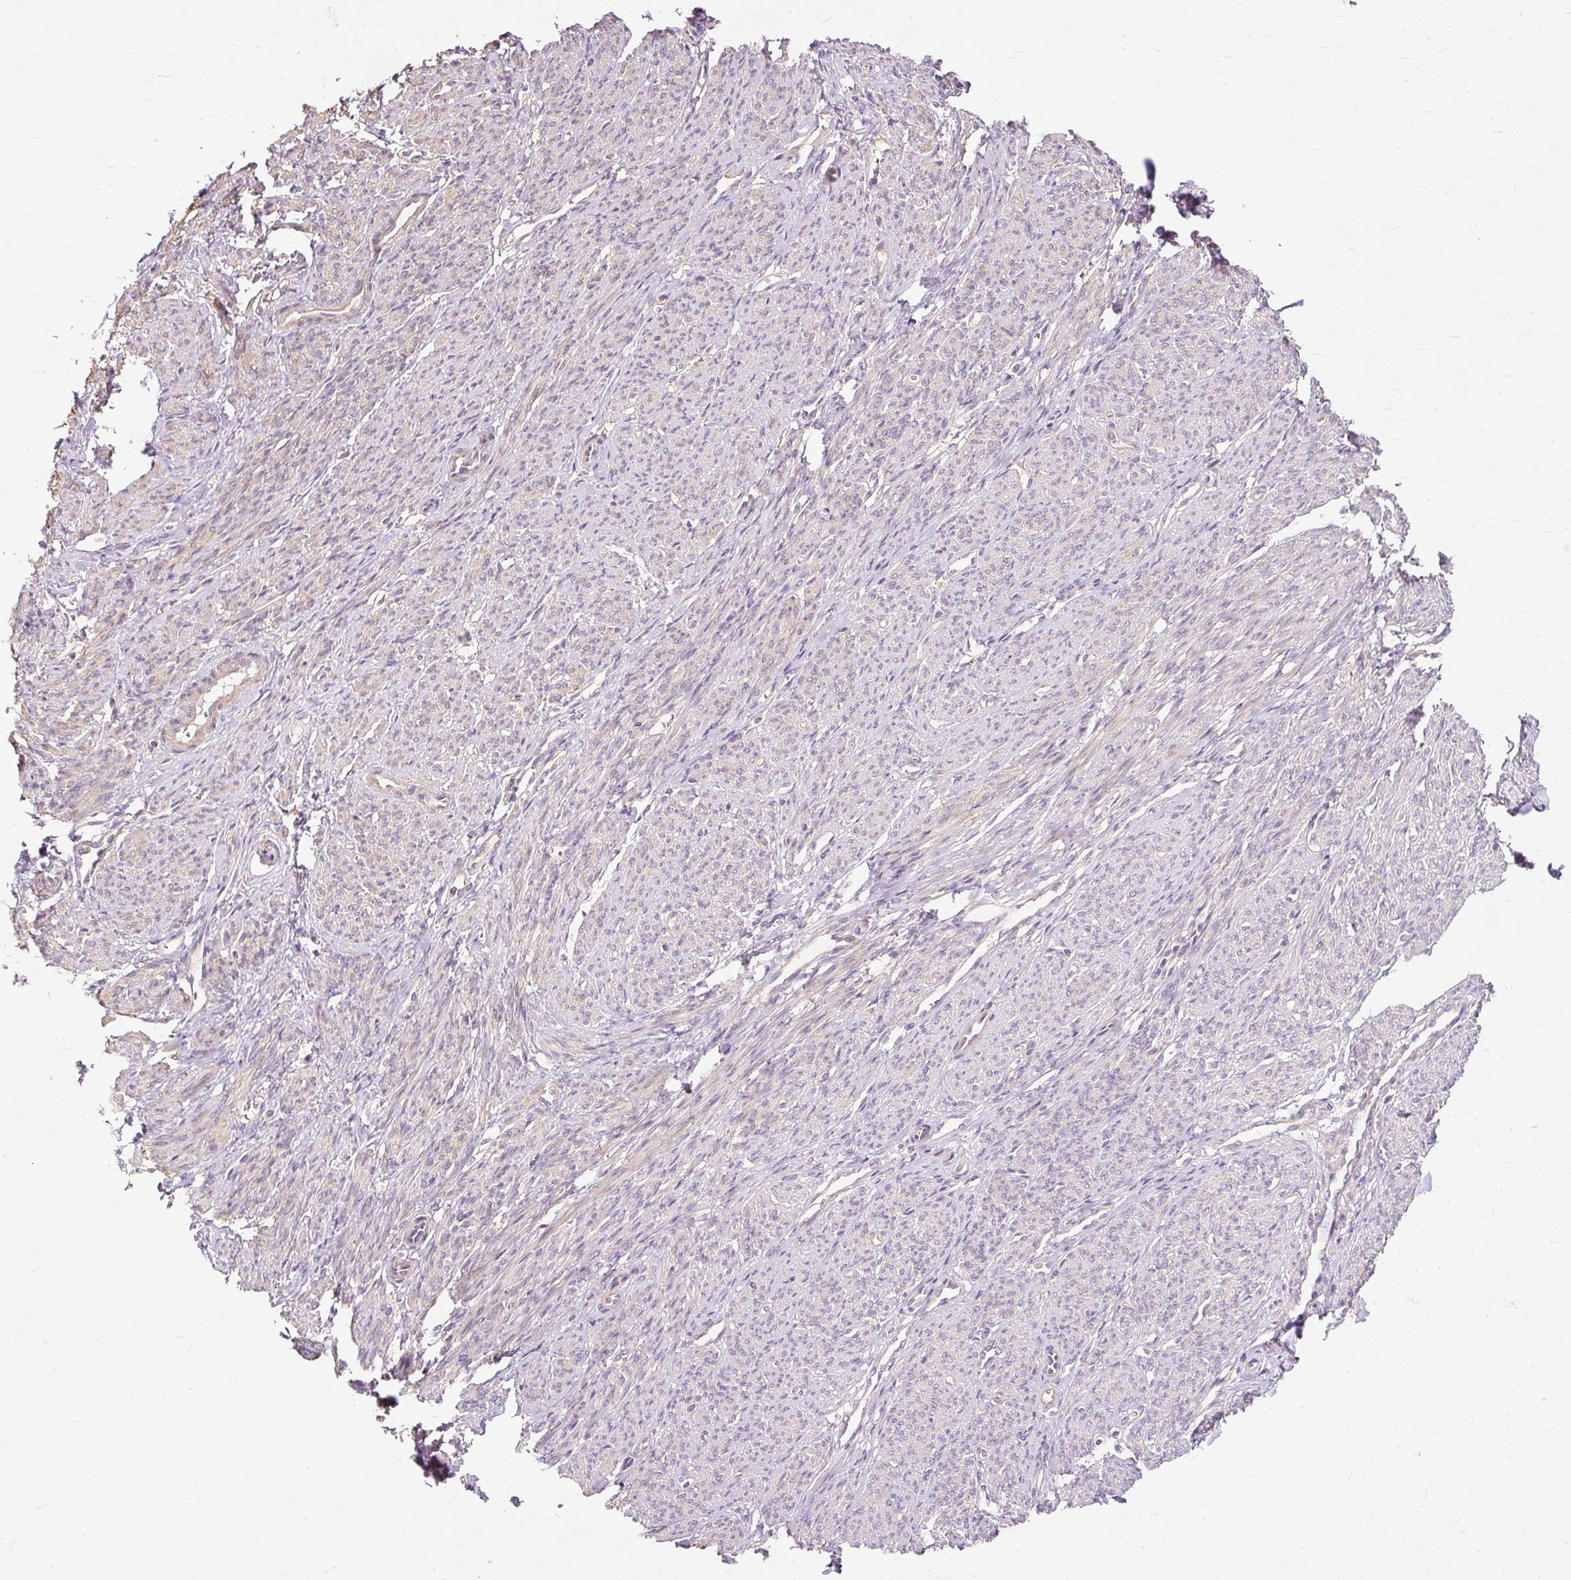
{"staining": {"intensity": "weak", "quantity": "25%-75%", "location": "cytoplasmic/membranous"}, "tissue": "smooth muscle", "cell_type": "Smooth muscle cells", "image_type": "normal", "snomed": [{"axis": "morphology", "description": "Normal tissue, NOS"}, {"axis": "topography", "description": "Smooth muscle"}], "caption": "An immunohistochemistry (IHC) photomicrograph of unremarkable tissue is shown. Protein staining in brown labels weak cytoplasmic/membranous positivity in smooth muscle within smooth muscle cells.", "gene": "TSPAN8", "patient": {"sex": "female", "age": 65}}